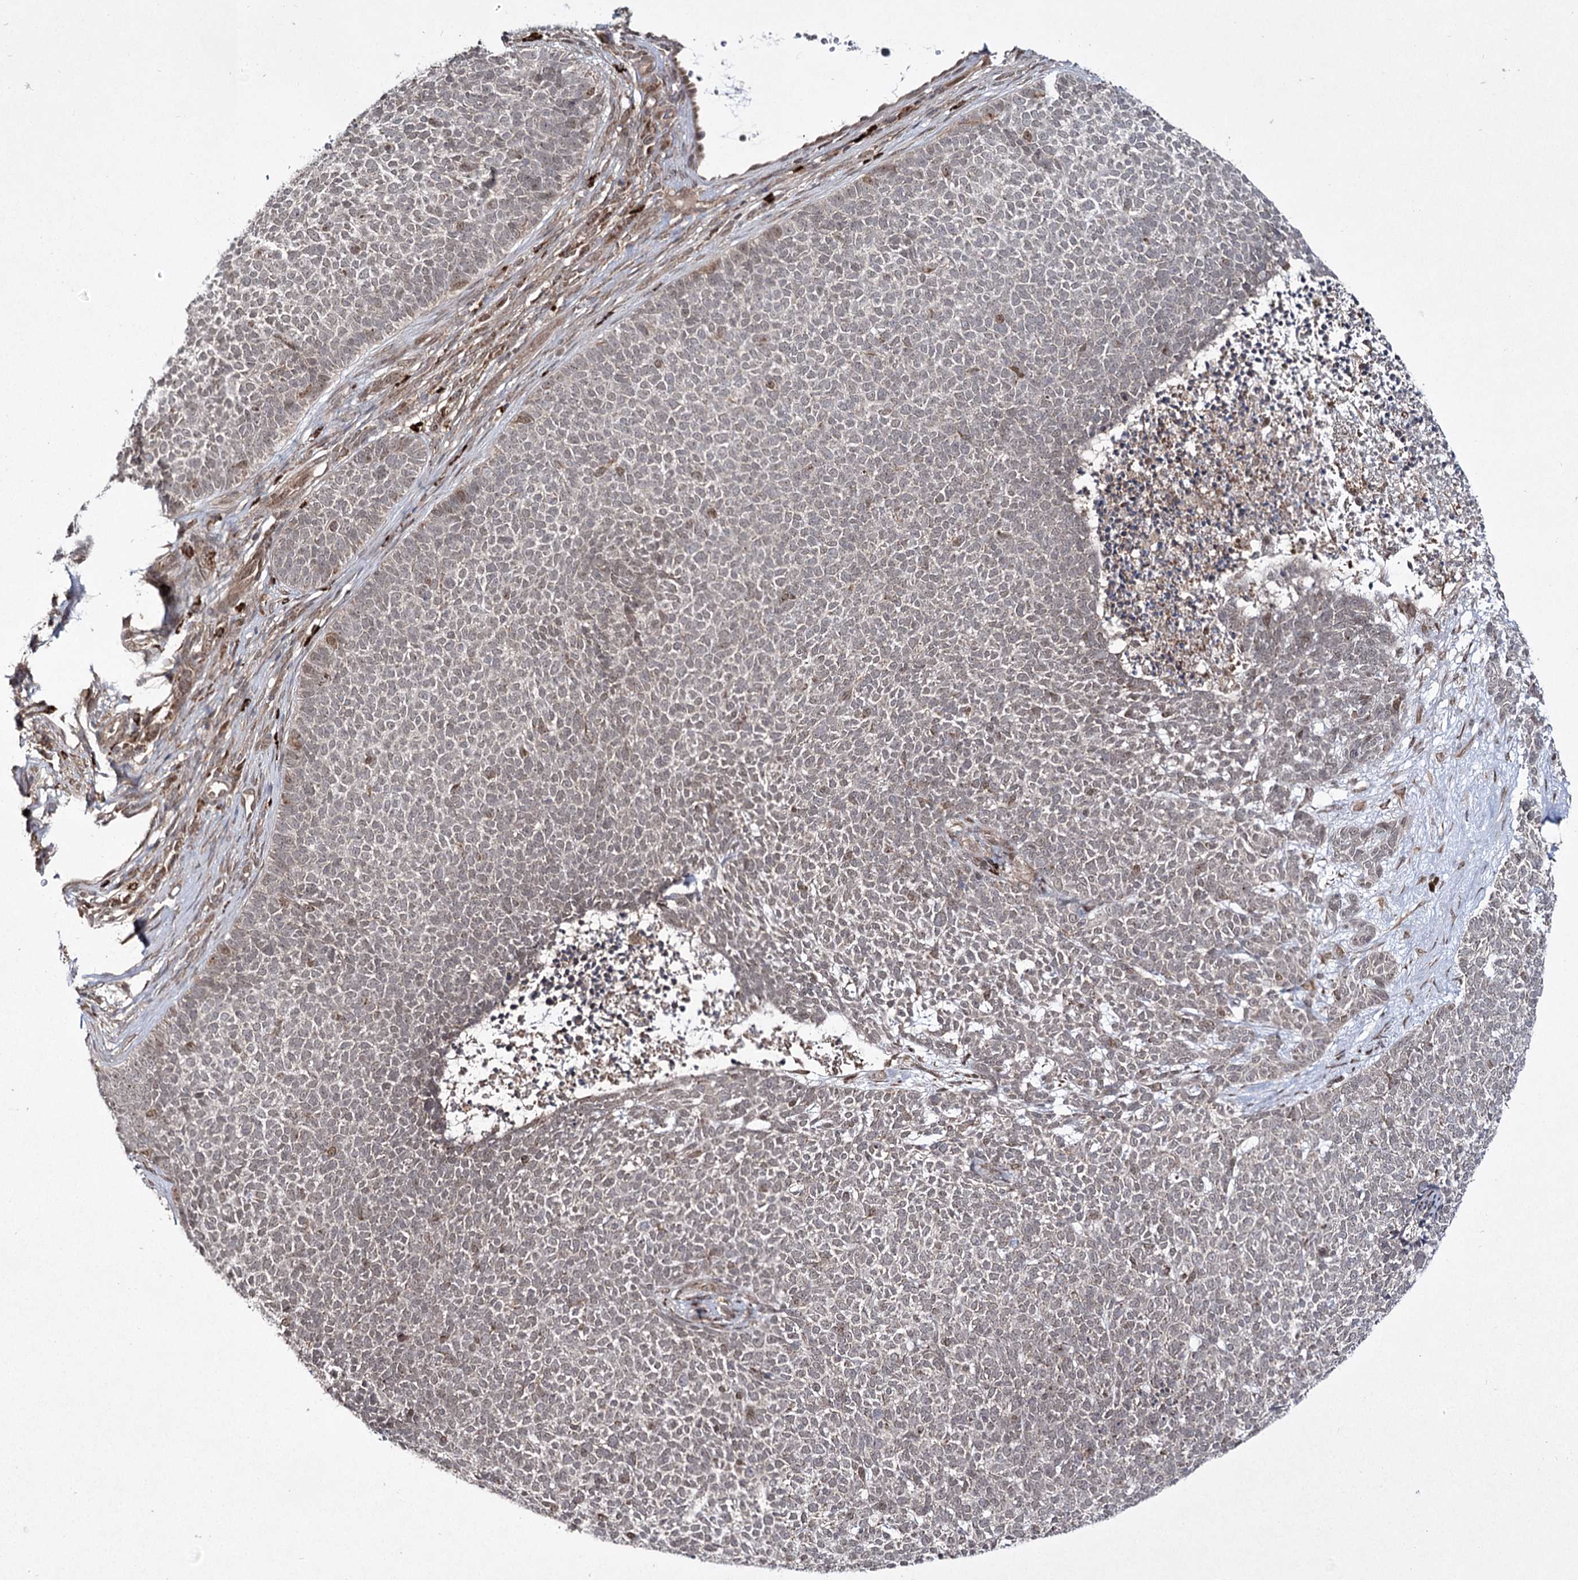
{"staining": {"intensity": "negative", "quantity": "none", "location": "none"}, "tissue": "skin cancer", "cell_type": "Tumor cells", "image_type": "cancer", "snomed": [{"axis": "morphology", "description": "Basal cell carcinoma"}, {"axis": "topography", "description": "Skin"}], "caption": "DAB (3,3'-diaminobenzidine) immunohistochemical staining of skin basal cell carcinoma demonstrates no significant staining in tumor cells.", "gene": "TRNT1", "patient": {"sex": "female", "age": 84}}